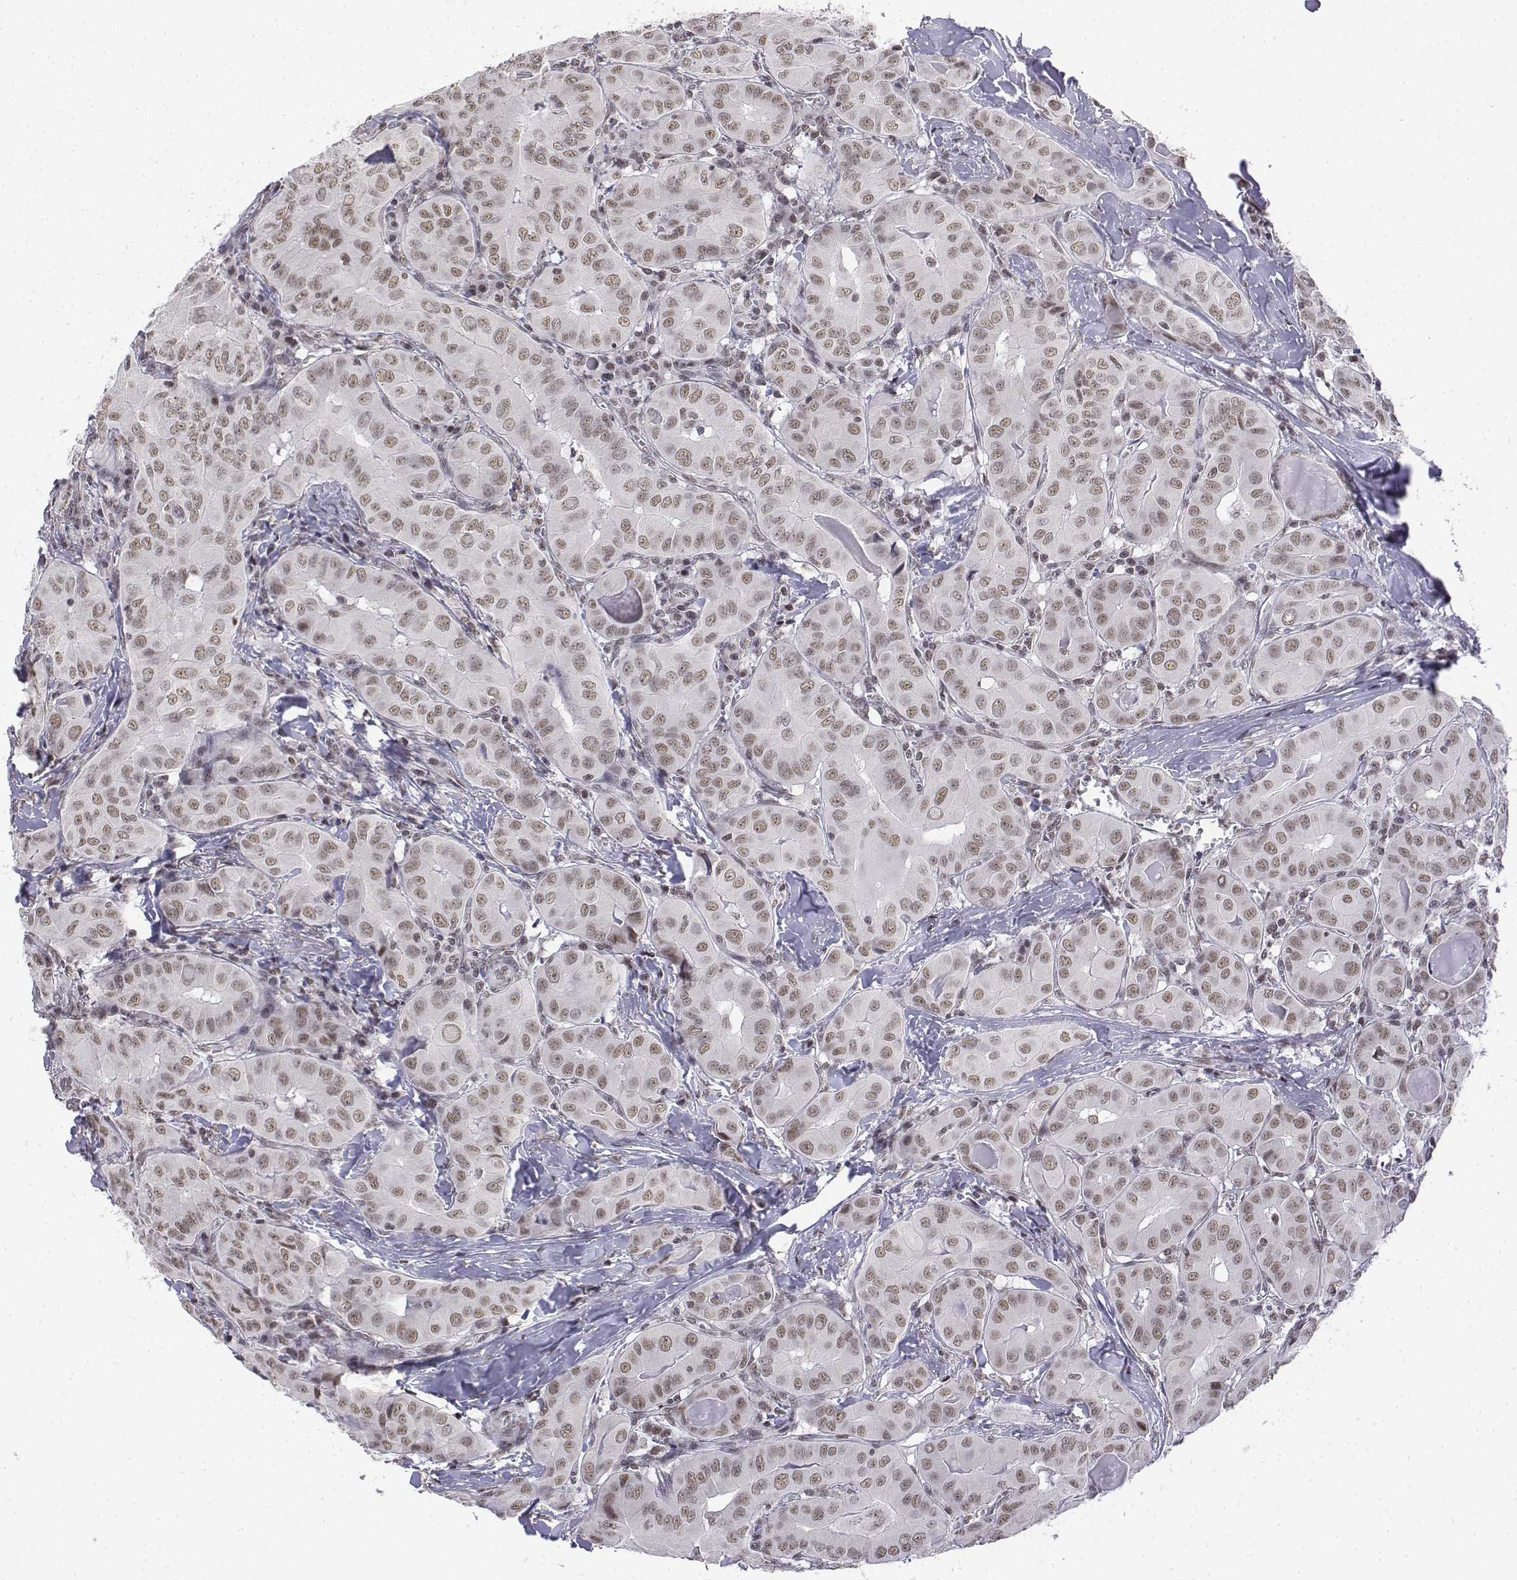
{"staining": {"intensity": "weak", "quantity": ">75%", "location": "nuclear"}, "tissue": "thyroid cancer", "cell_type": "Tumor cells", "image_type": "cancer", "snomed": [{"axis": "morphology", "description": "Papillary adenocarcinoma, NOS"}, {"axis": "topography", "description": "Thyroid gland"}], "caption": "Immunohistochemistry (IHC) image of thyroid cancer (papillary adenocarcinoma) stained for a protein (brown), which reveals low levels of weak nuclear expression in about >75% of tumor cells.", "gene": "SETD1A", "patient": {"sex": "female", "age": 37}}